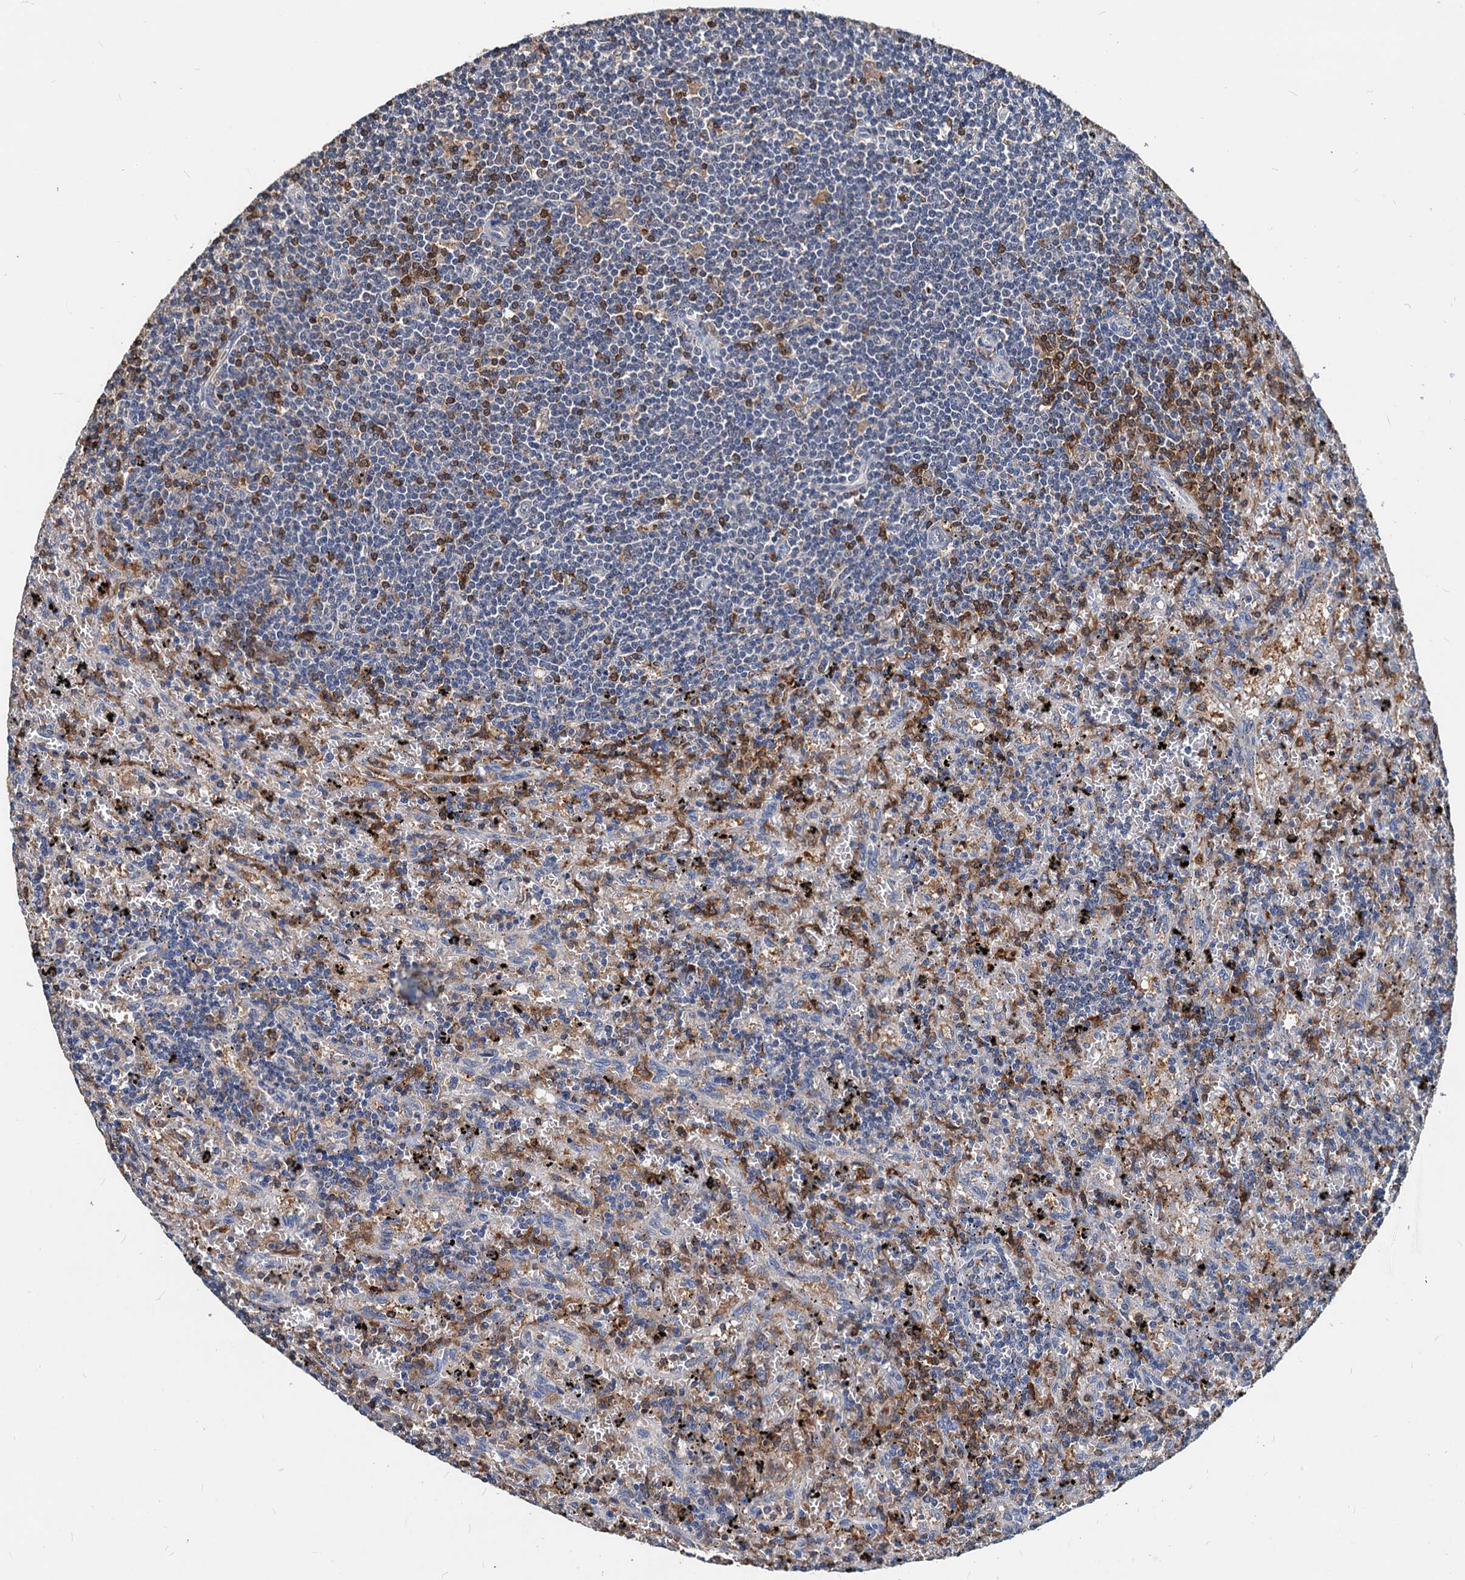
{"staining": {"intensity": "negative", "quantity": "none", "location": "none"}, "tissue": "lymphoma", "cell_type": "Tumor cells", "image_type": "cancer", "snomed": [{"axis": "morphology", "description": "Malignant lymphoma, non-Hodgkin's type, Low grade"}, {"axis": "topography", "description": "Spleen"}], "caption": "Immunohistochemistry micrograph of neoplastic tissue: human malignant lymphoma, non-Hodgkin's type (low-grade) stained with DAB (3,3'-diaminobenzidine) demonstrates no significant protein positivity in tumor cells.", "gene": "LCP2", "patient": {"sex": "male", "age": 76}}